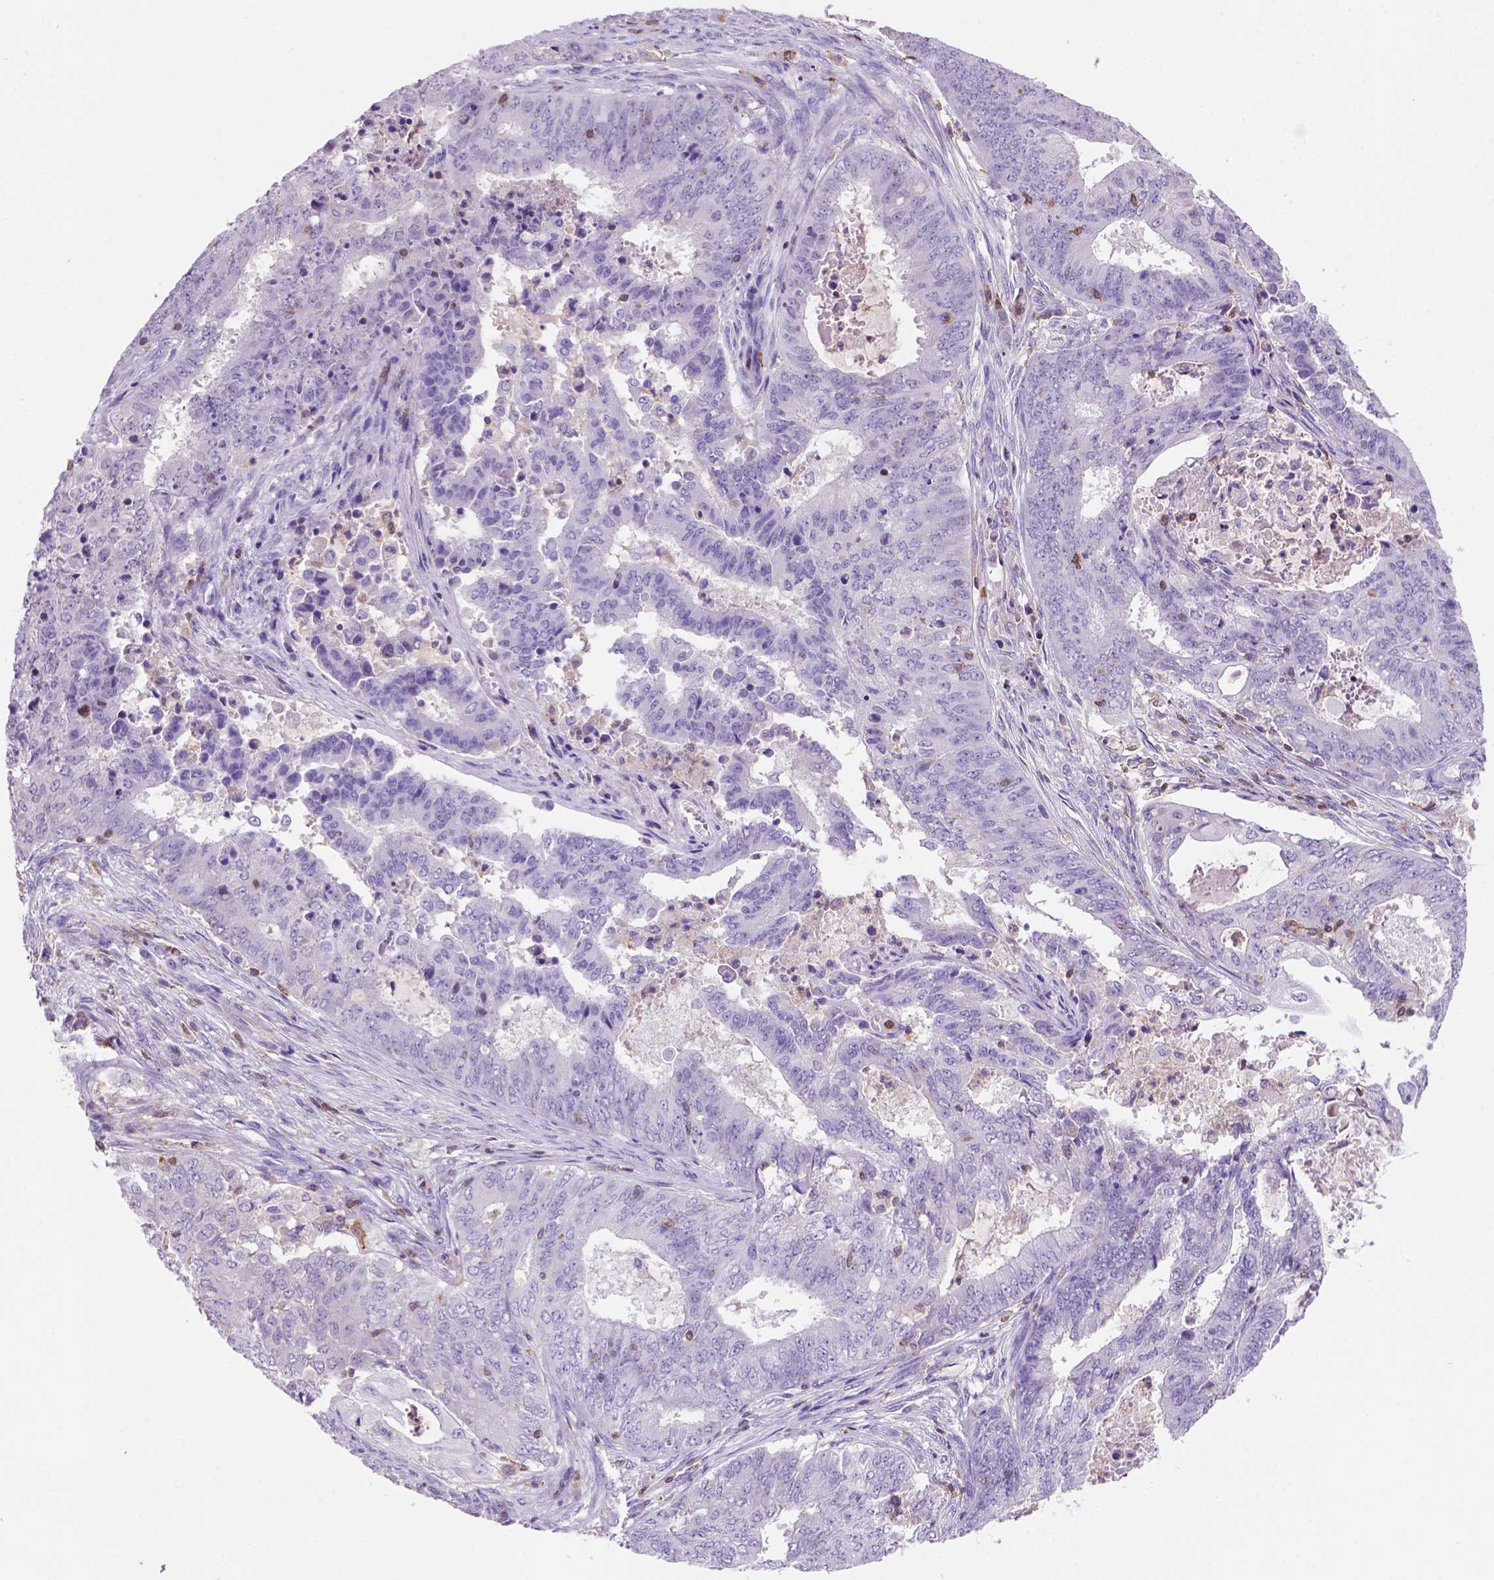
{"staining": {"intensity": "negative", "quantity": "none", "location": "none"}, "tissue": "endometrial cancer", "cell_type": "Tumor cells", "image_type": "cancer", "snomed": [{"axis": "morphology", "description": "Adenocarcinoma, NOS"}, {"axis": "topography", "description": "Endometrium"}], "caption": "Endometrial adenocarcinoma was stained to show a protein in brown. There is no significant expression in tumor cells. (Stains: DAB (3,3'-diaminobenzidine) IHC with hematoxylin counter stain, Microscopy: brightfield microscopy at high magnification).", "gene": "INPP5D", "patient": {"sex": "female", "age": 62}}